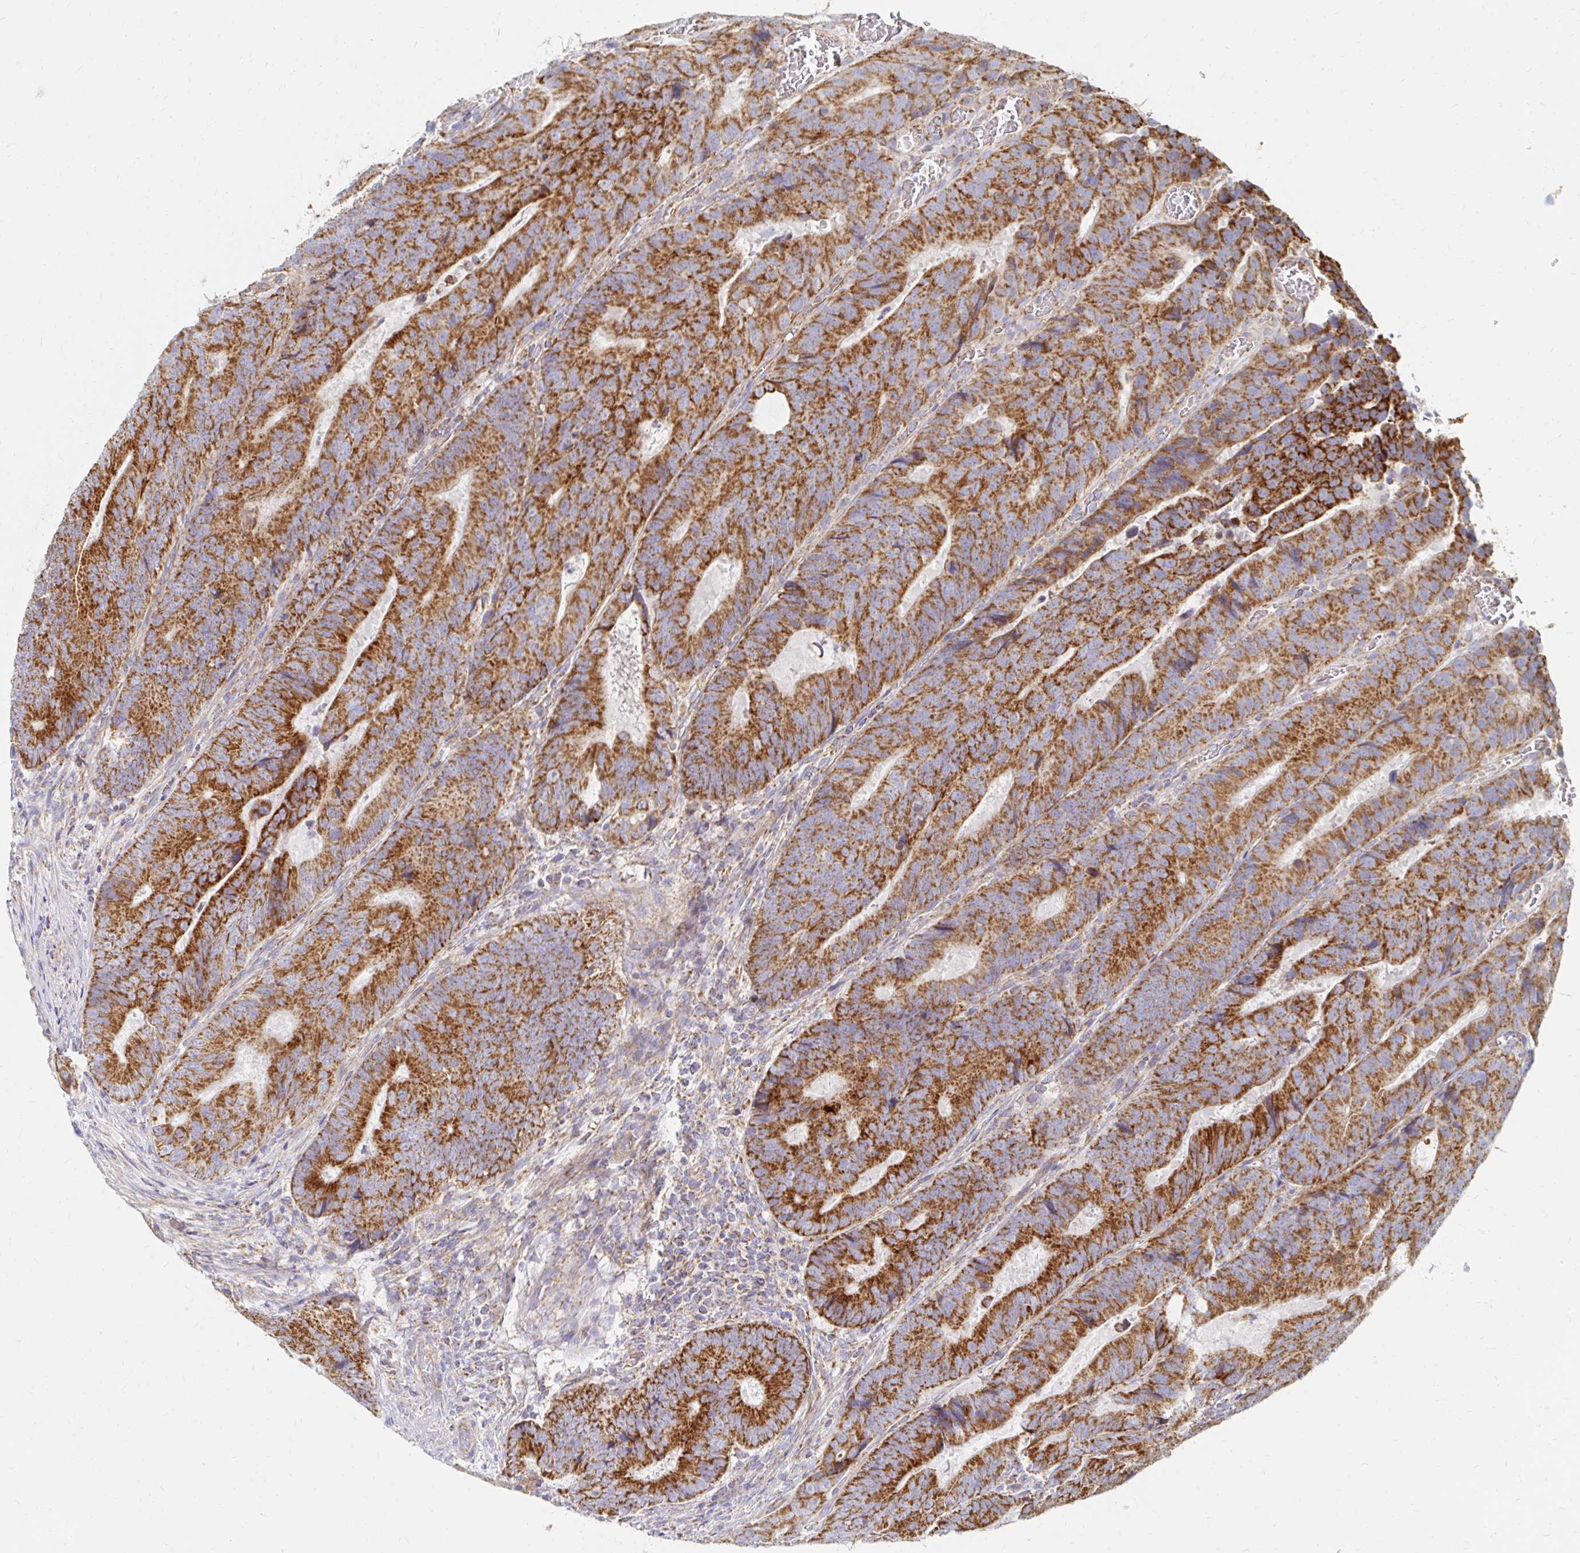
{"staining": {"intensity": "strong", "quantity": ">75%", "location": "cytoplasmic/membranous"}, "tissue": "colorectal cancer", "cell_type": "Tumor cells", "image_type": "cancer", "snomed": [{"axis": "morphology", "description": "Adenocarcinoma, NOS"}, {"axis": "topography", "description": "Colon"}], "caption": "Colorectal cancer stained for a protein (brown) exhibits strong cytoplasmic/membranous positive staining in about >75% of tumor cells.", "gene": "MAVS", "patient": {"sex": "female", "age": 48}}